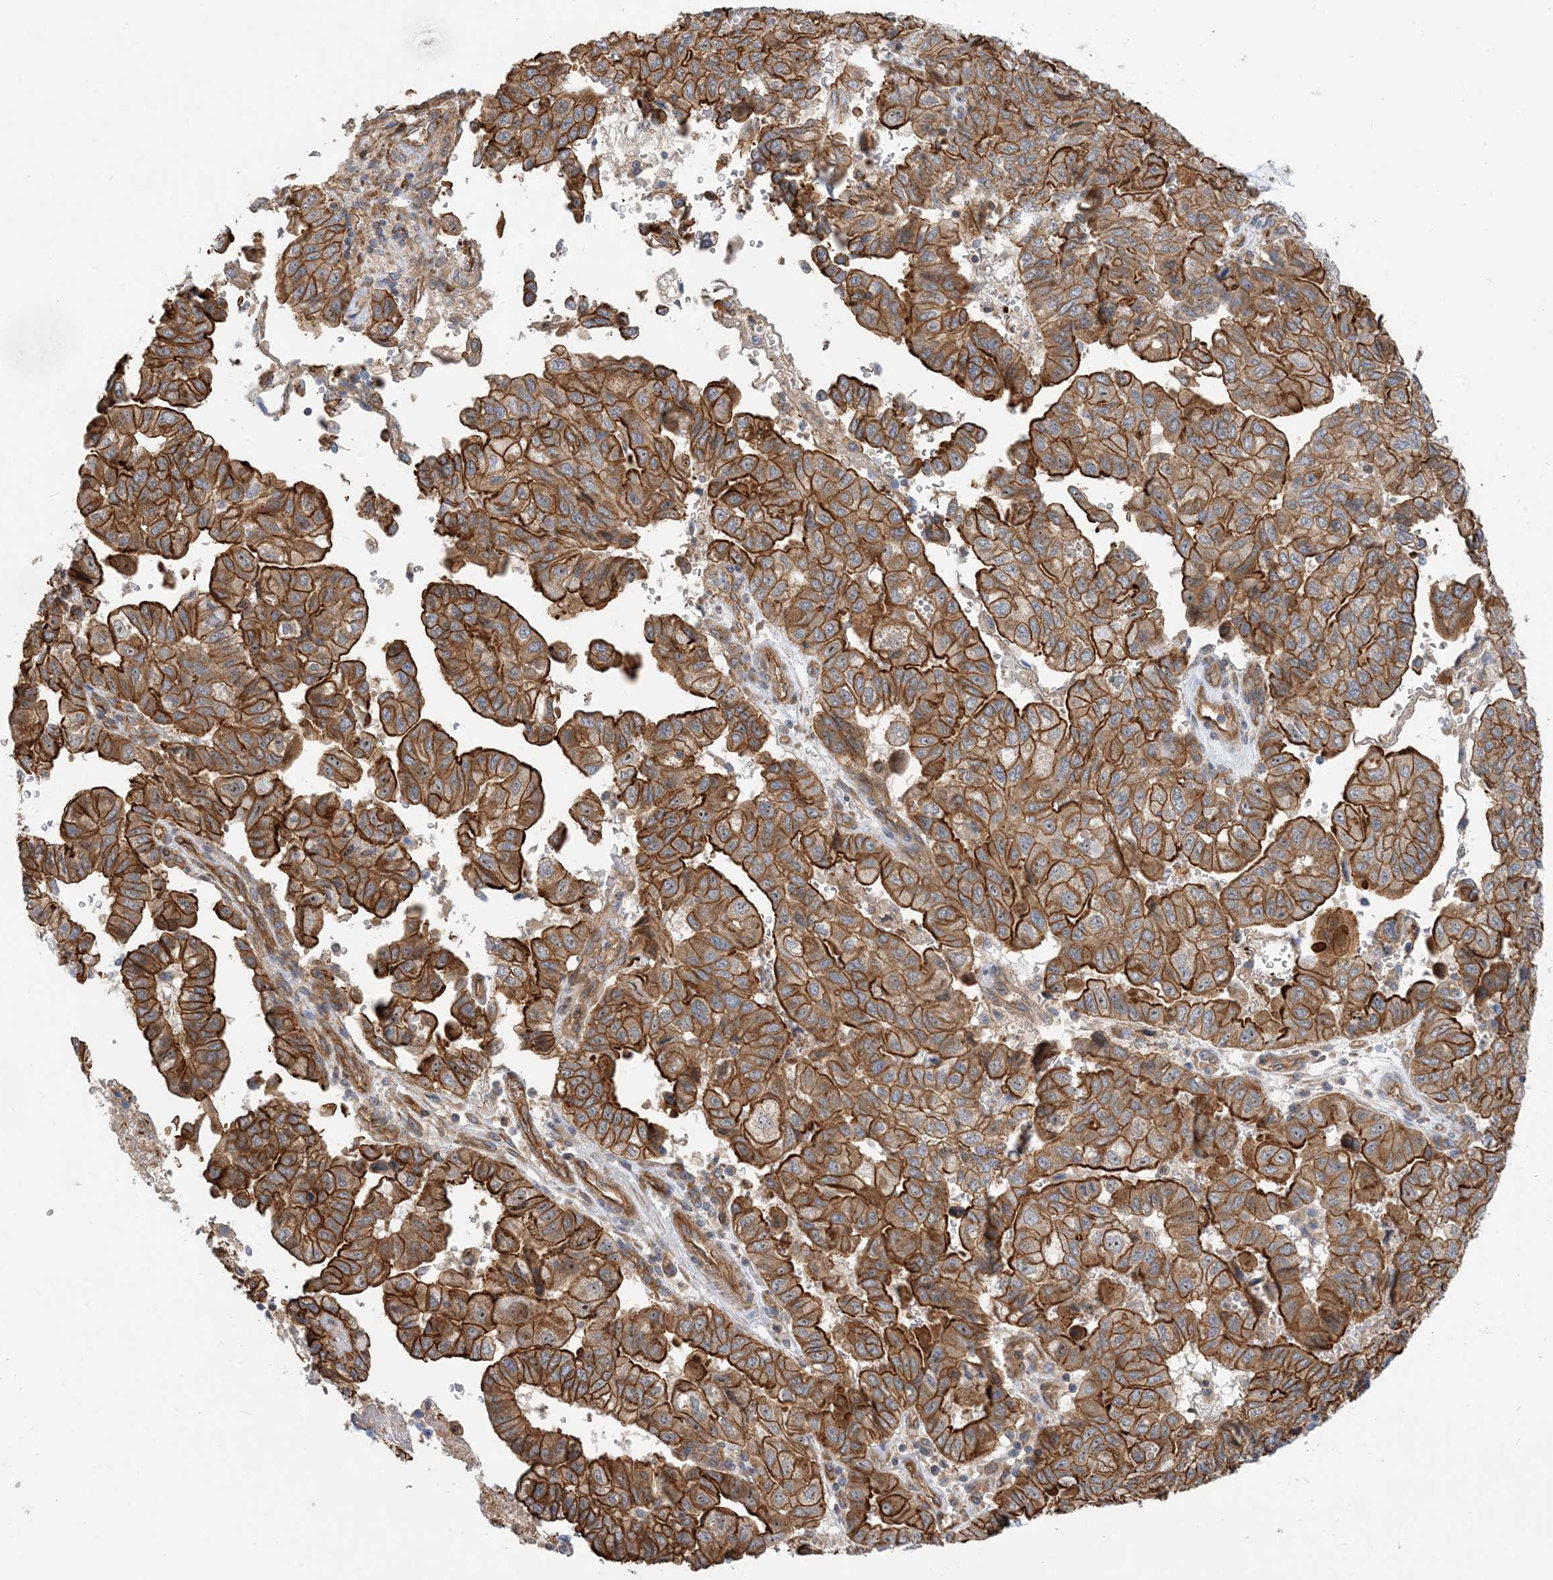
{"staining": {"intensity": "strong", "quantity": ">75%", "location": "cytoplasmic/membranous"}, "tissue": "pancreatic cancer", "cell_type": "Tumor cells", "image_type": "cancer", "snomed": [{"axis": "morphology", "description": "Adenocarcinoma, NOS"}, {"axis": "topography", "description": "Pancreas"}], "caption": "Immunohistochemistry (IHC) staining of pancreatic cancer (adenocarcinoma), which demonstrates high levels of strong cytoplasmic/membranous expression in approximately >75% of tumor cells indicating strong cytoplasmic/membranous protein positivity. The staining was performed using DAB (brown) for protein detection and nuclei were counterstained in hematoxylin (blue).", "gene": "MYL5", "patient": {"sex": "male", "age": 51}}